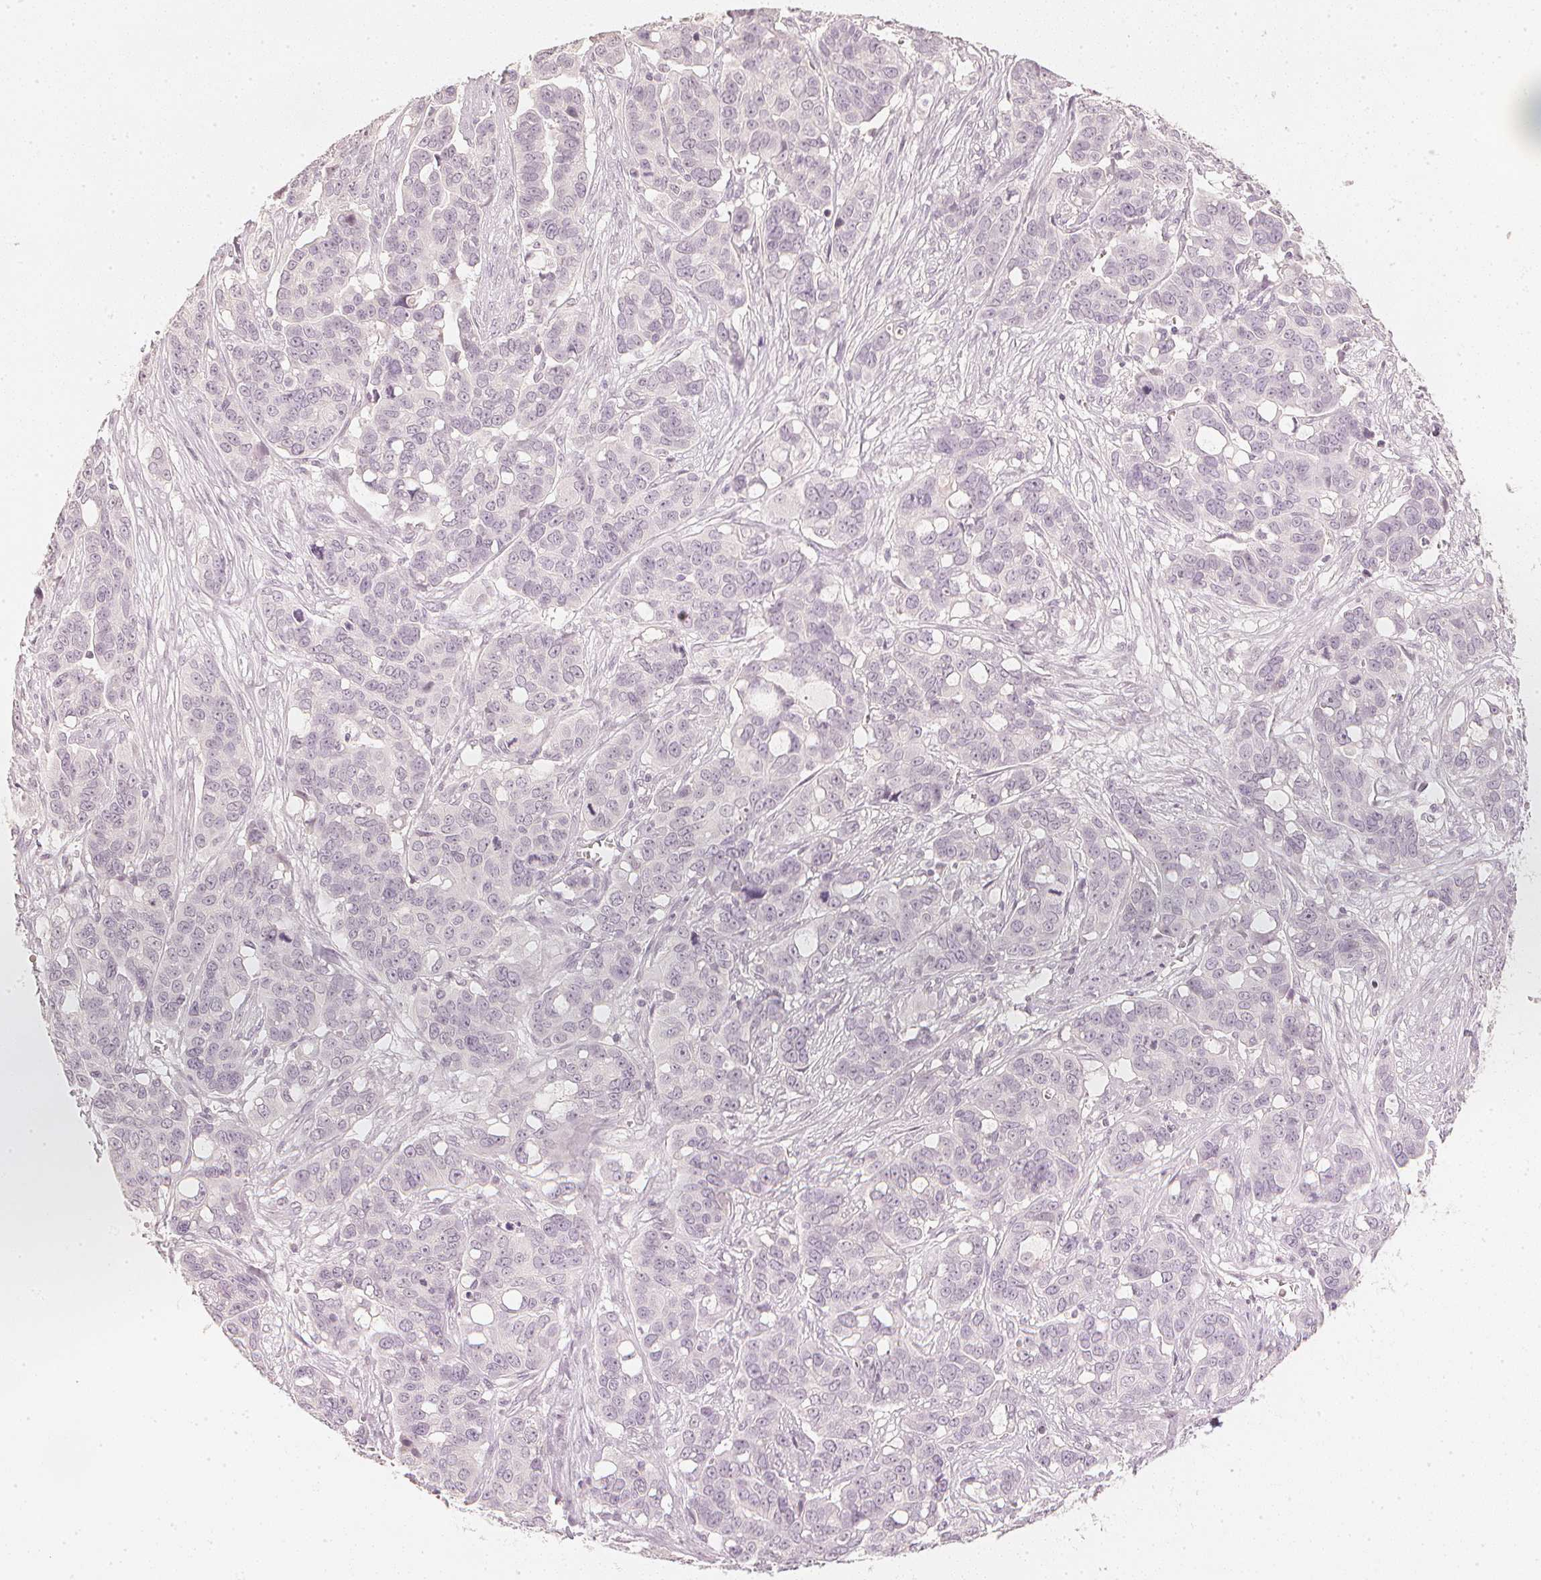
{"staining": {"intensity": "negative", "quantity": "none", "location": "none"}, "tissue": "ovarian cancer", "cell_type": "Tumor cells", "image_type": "cancer", "snomed": [{"axis": "morphology", "description": "Carcinoma, endometroid"}, {"axis": "topography", "description": "Ovary"}], "caption": "Endometroid carcinoma (ovarian) stained for a protein using immunohistochemistry exhibits no expression tumor cells.", "gene": "CALB1", "patient": {"sex": "female", "age": 78}}